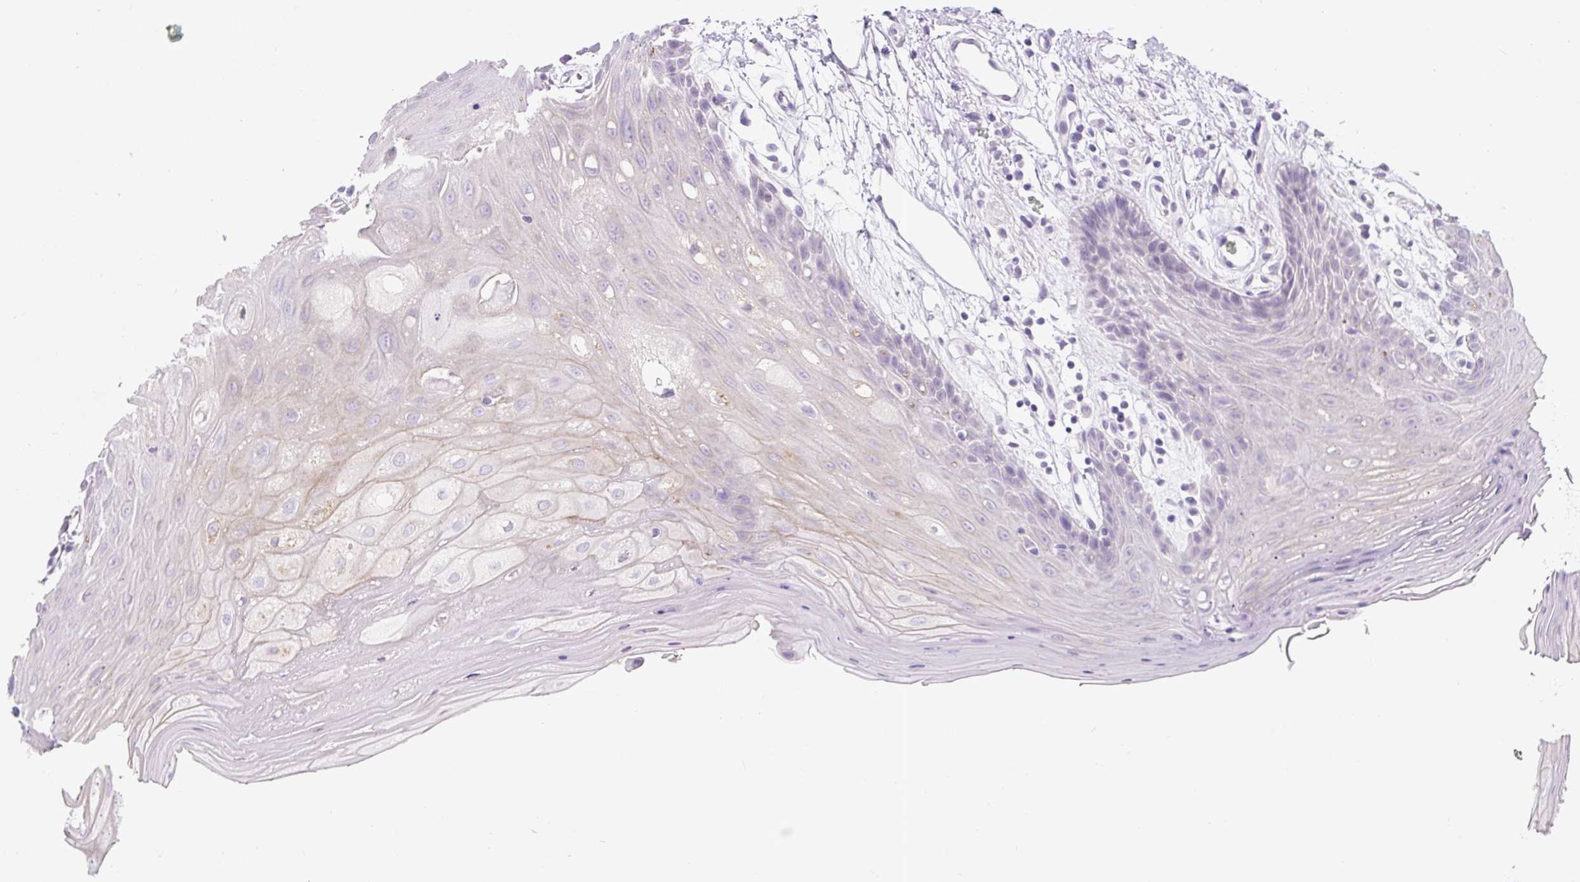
{"staining": {"intensity": "negative", "quantity": "none", "location": "none"}, "tissue": "oral mucosa", "cell_type": "Squamous epithelial cells", "image_type": "normal", "snomed": [{"axis": "morphology", "description": "Normal tissue, NOS"}, {"axis": "topography", "description": "Oral tissue"}, {"axis": "topography", "description": "Tounge, NOS"}], "caption": "The image shows no staining of squamous epithelial cells in normal oral mucosa.", "gene": "COL9A2", "patient": {"sex": "female", "age": 59}}